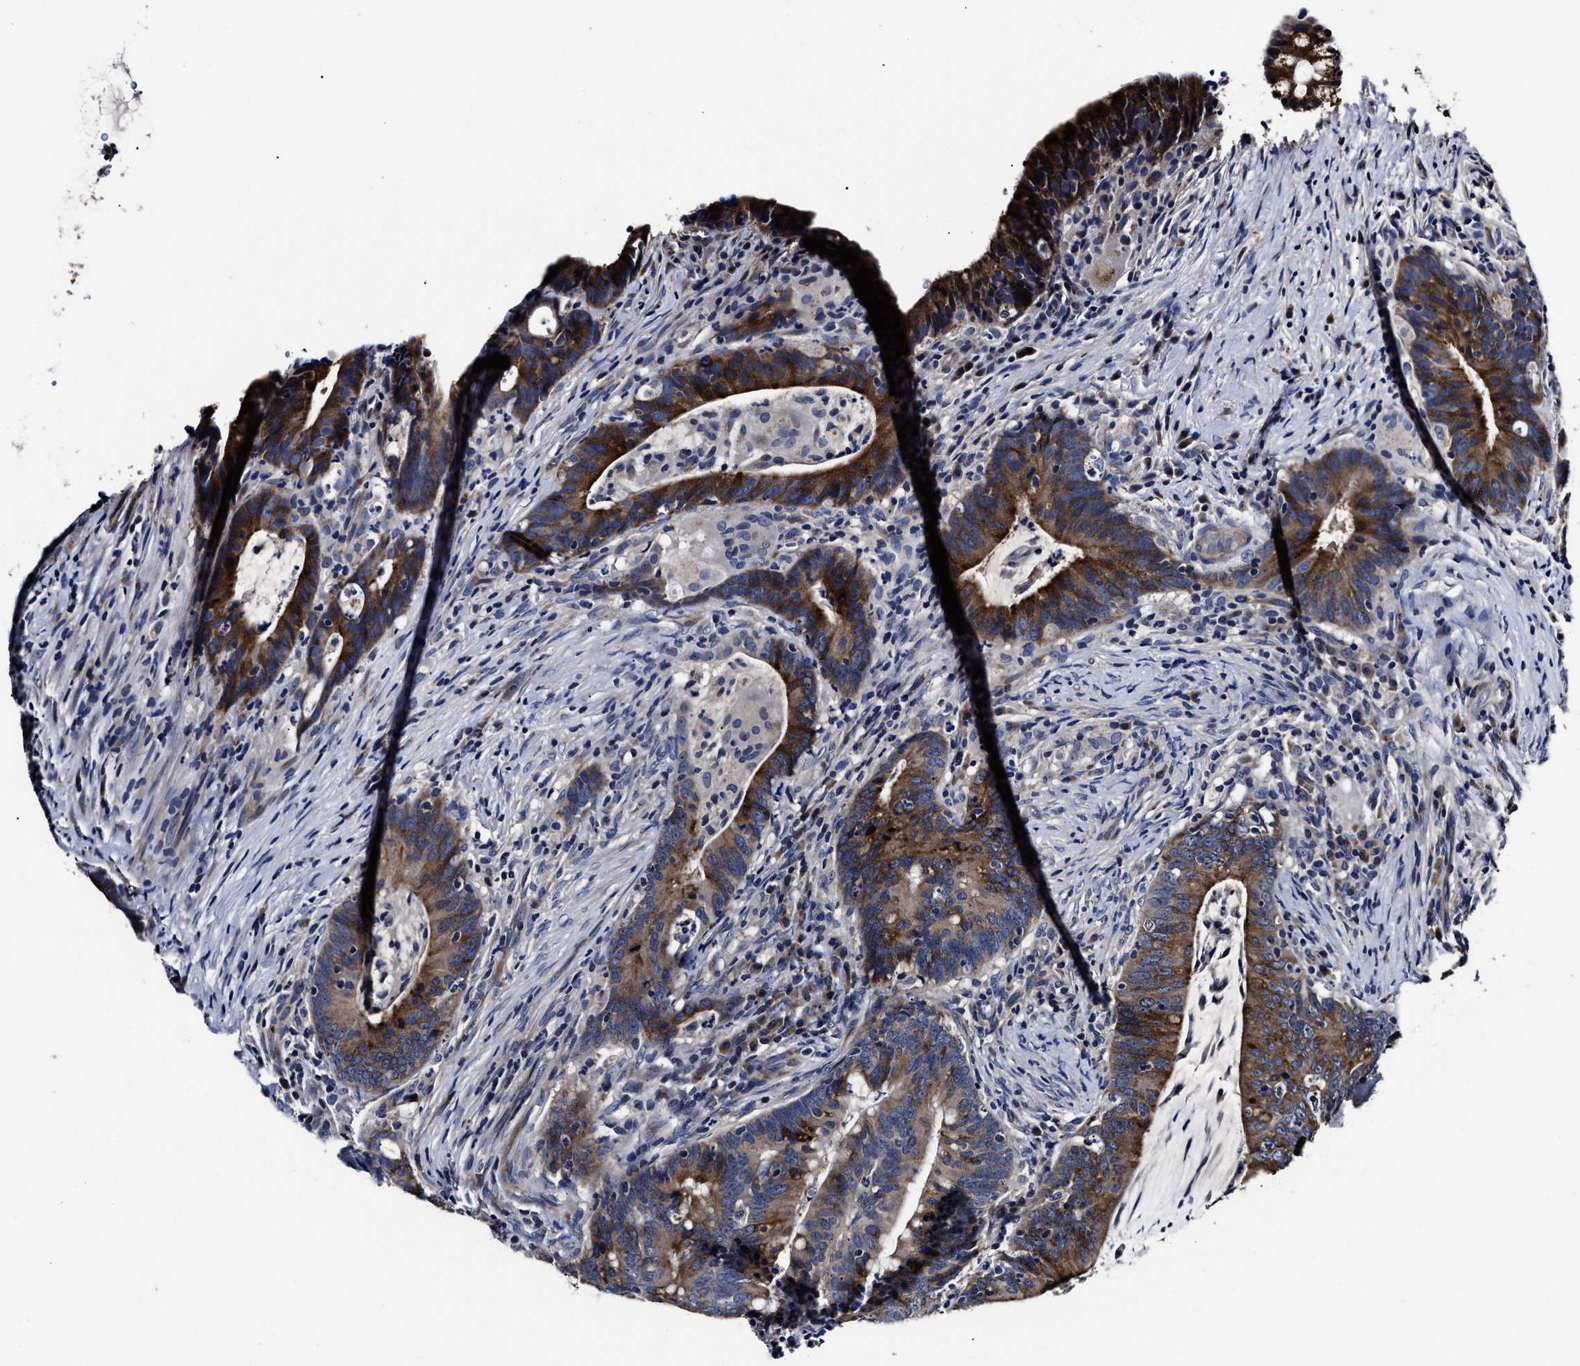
{"staining": {"intensity": "strong", "quantity": ">75%", "location": "cytoplasmic/membranous"}, "tissue": "colorectal cancer", "cell_type": "Tumor cells", "image_type": "cancer", "snomed": [{"axis": "morphology", "description": "Adenocarcinoma, NOS"}, {"axis": "topography", "description": "Colon"}], "caption": "Immunohistochemical staining of human colorectal cancer demonstrates strong cytoplasmic/membranous protein staining in about >75% of tumor cells.", "gene": "OLFML2A", "patient": {"sex": "female", "age": 66}}